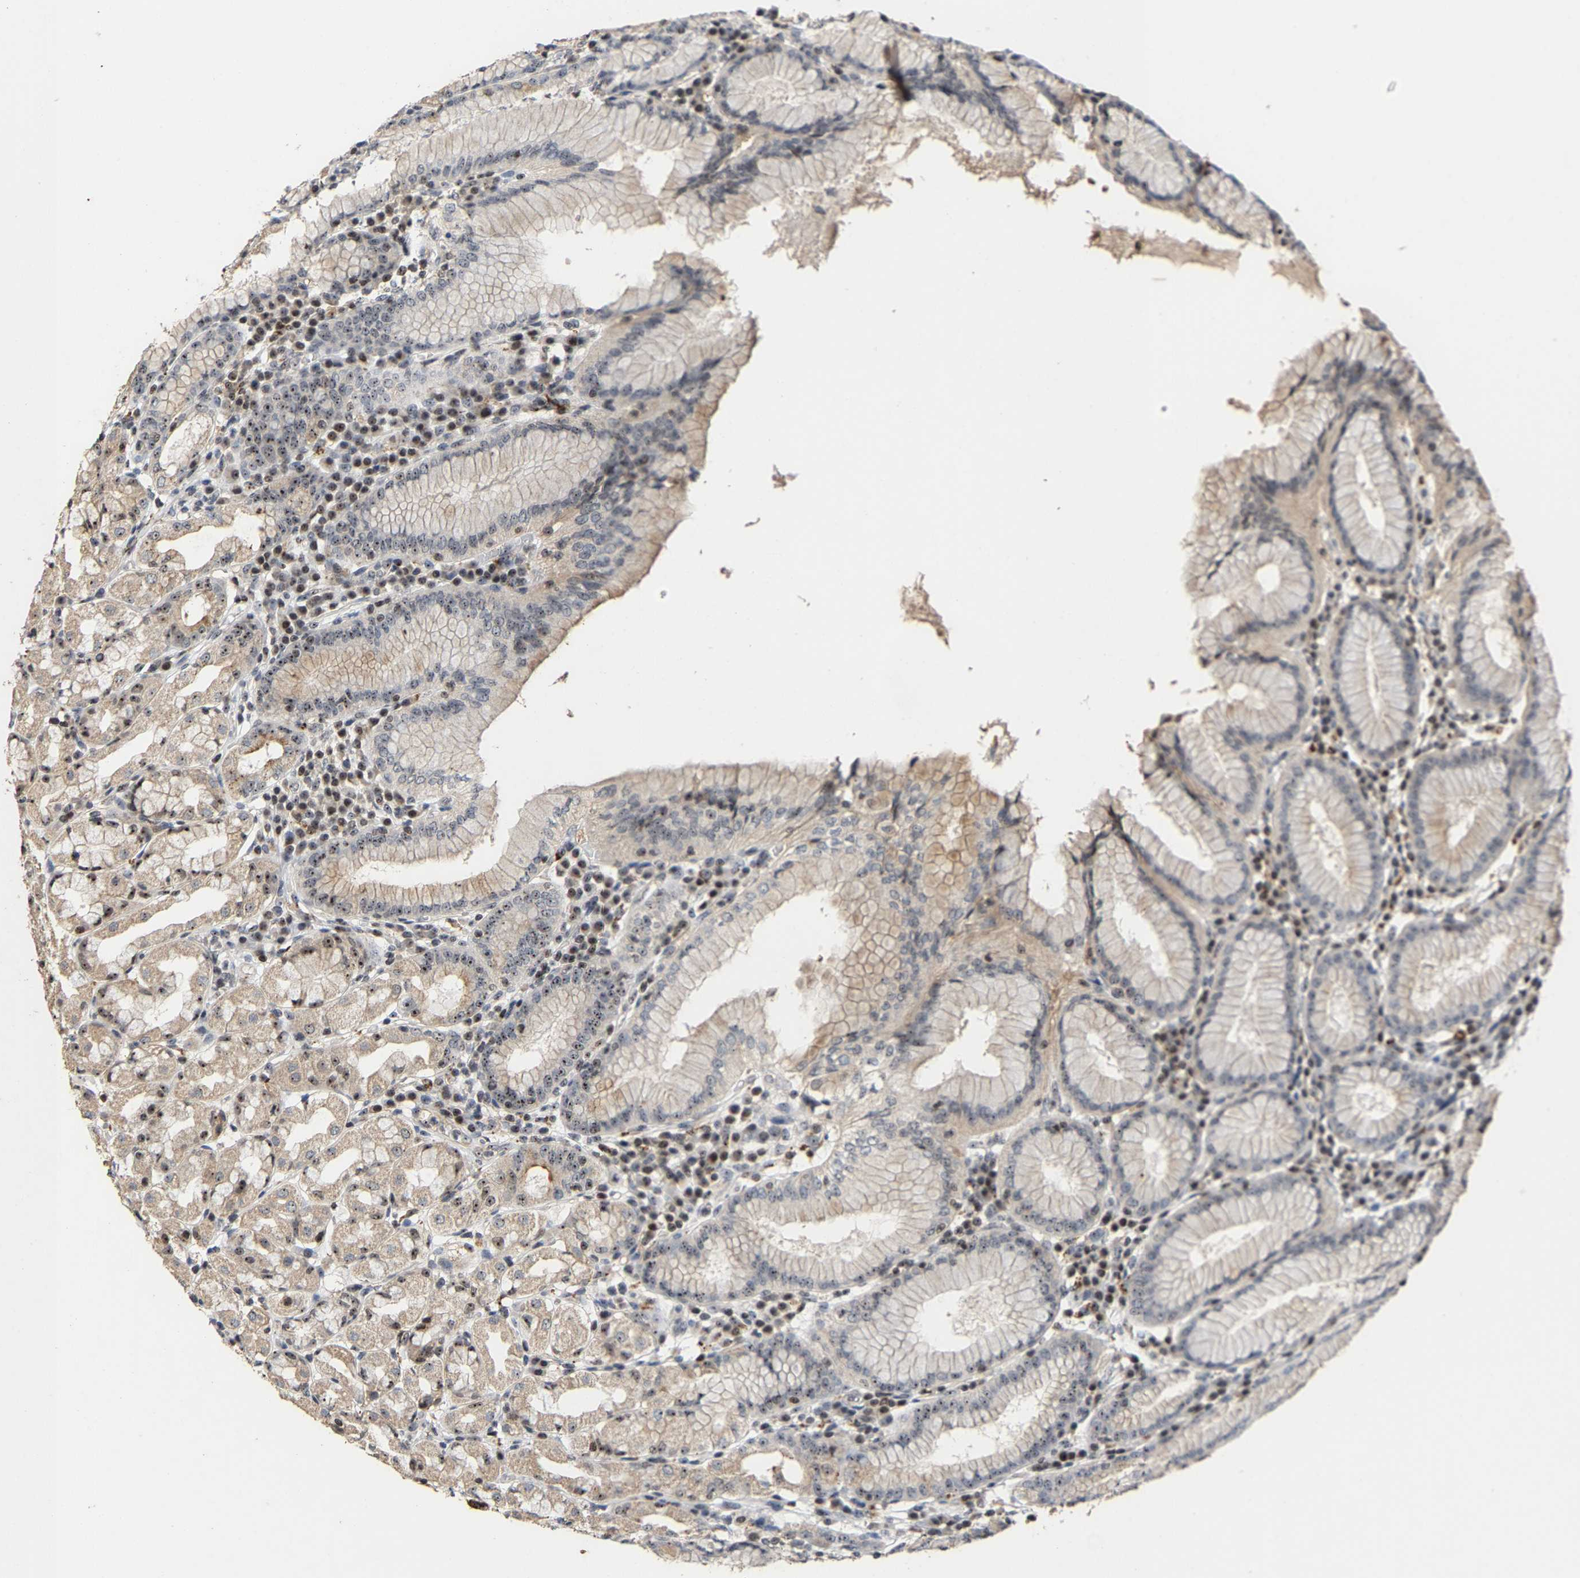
{"staining": {"intensity": "strong", "quantity": "25%-75%", "location": "cytoplasmic/membranous,nuclear"}, "tissue": "stomach", "cell_type": "Glandular cells", "image_type": "normal", "snomed": [{"axis": "morphology", "description": "Normal tissue, NOS"}, {"axis": "topography", "description": "Stomach"}, {"axis": "topography", "description": "Stomach, lower"}], "caption": "Brown immunohistochemical staining in benign stomach displays strong cytoplasmic/membranous,nuclear expression in about 25%-75% of glandular cells.", "gene": "NOP58", "patient": {"sex": "female", "age": 56}}